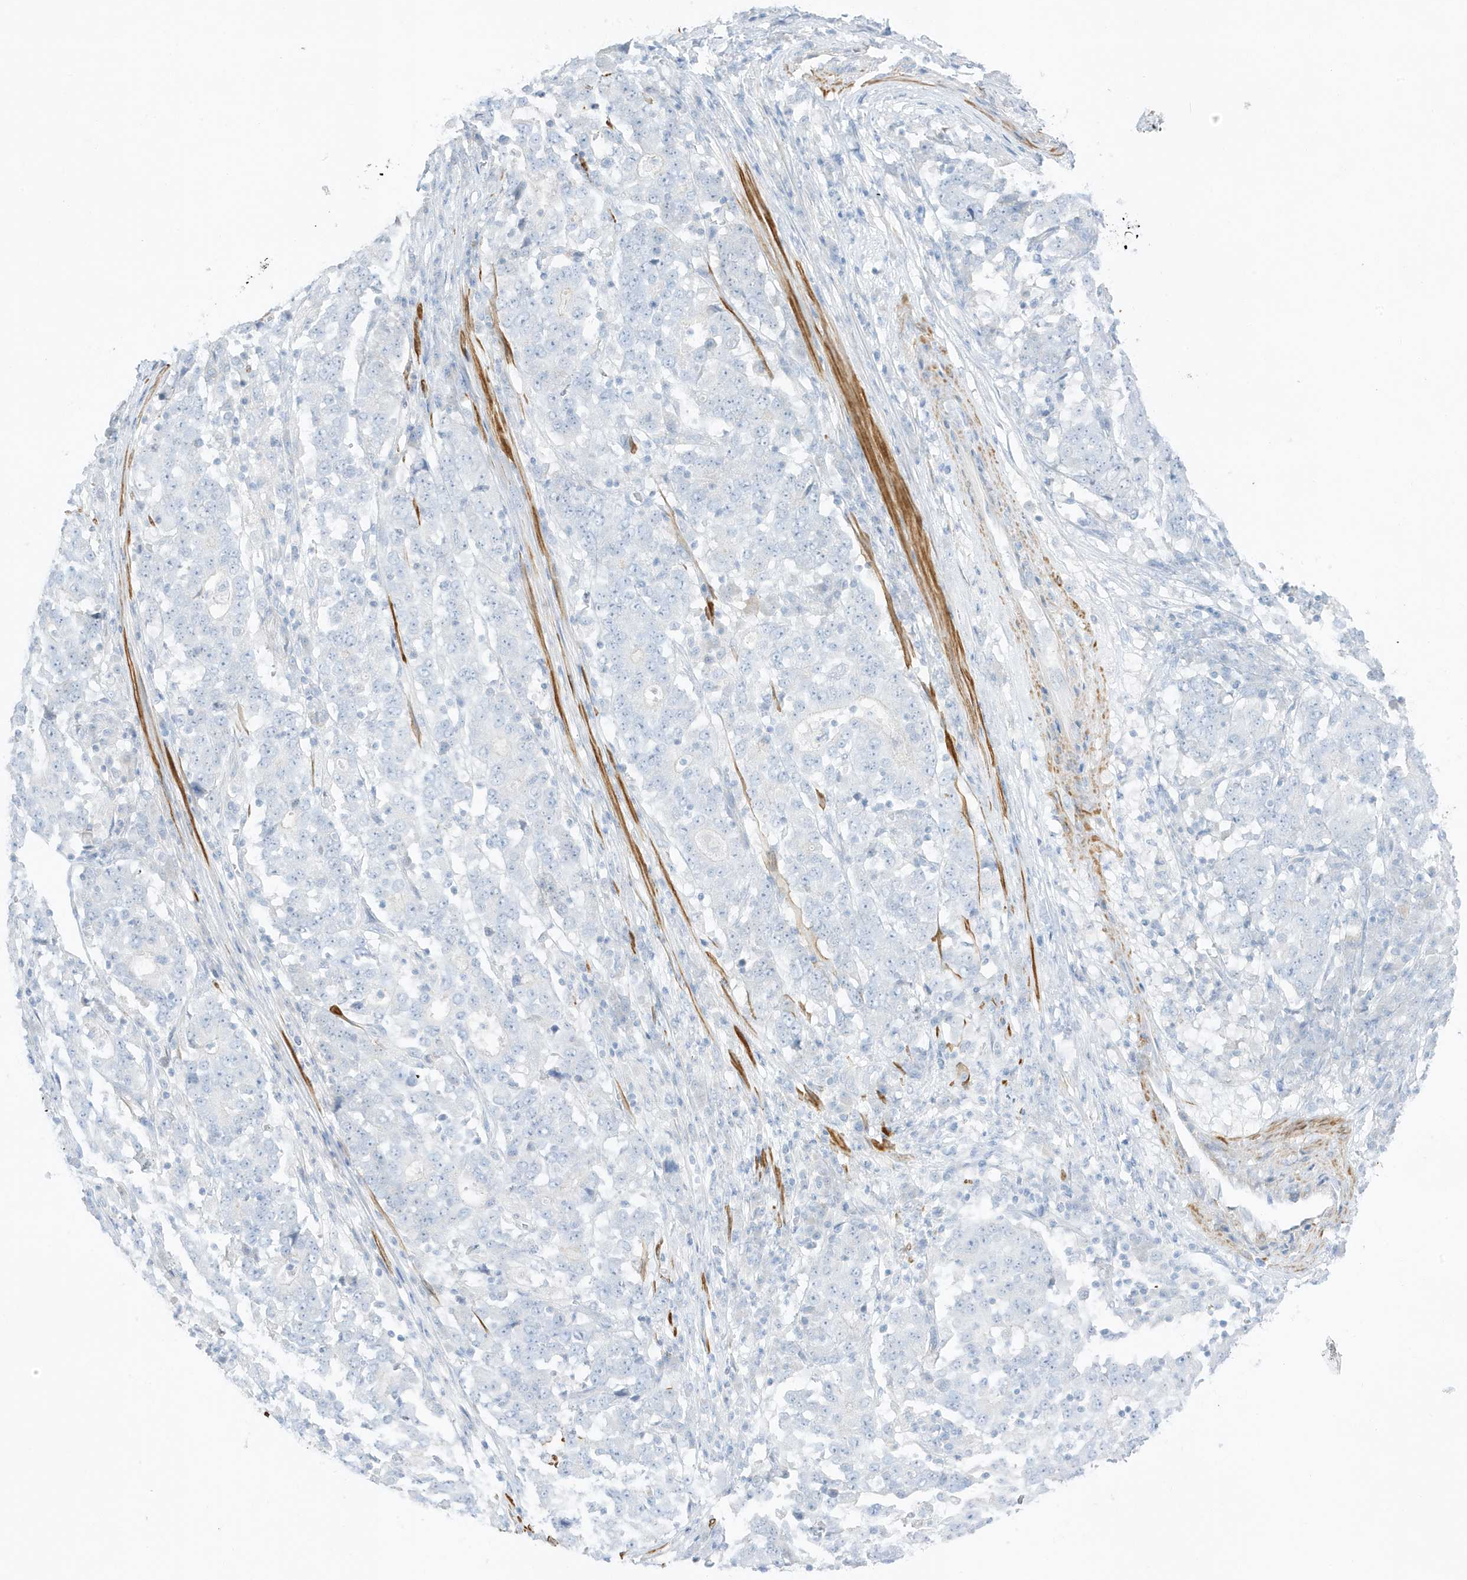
{"staining": {"intensity": "negative", "quantity": "none", "location": "none"}, "tissue": "stomach cancer", "cell_type": "Tumor cells", "image_type": "cancer", "snomed": [{"axis": "morphology", "description": "Adenocarcinoma, NOS"}, {"axis": "topography", "description": "Stomach"}], "caption": "Tumor cells show no significant protein staining in stomach cancer.", "gene": "SLC22A13", "patient": {"sex": "male", "age": 59}}